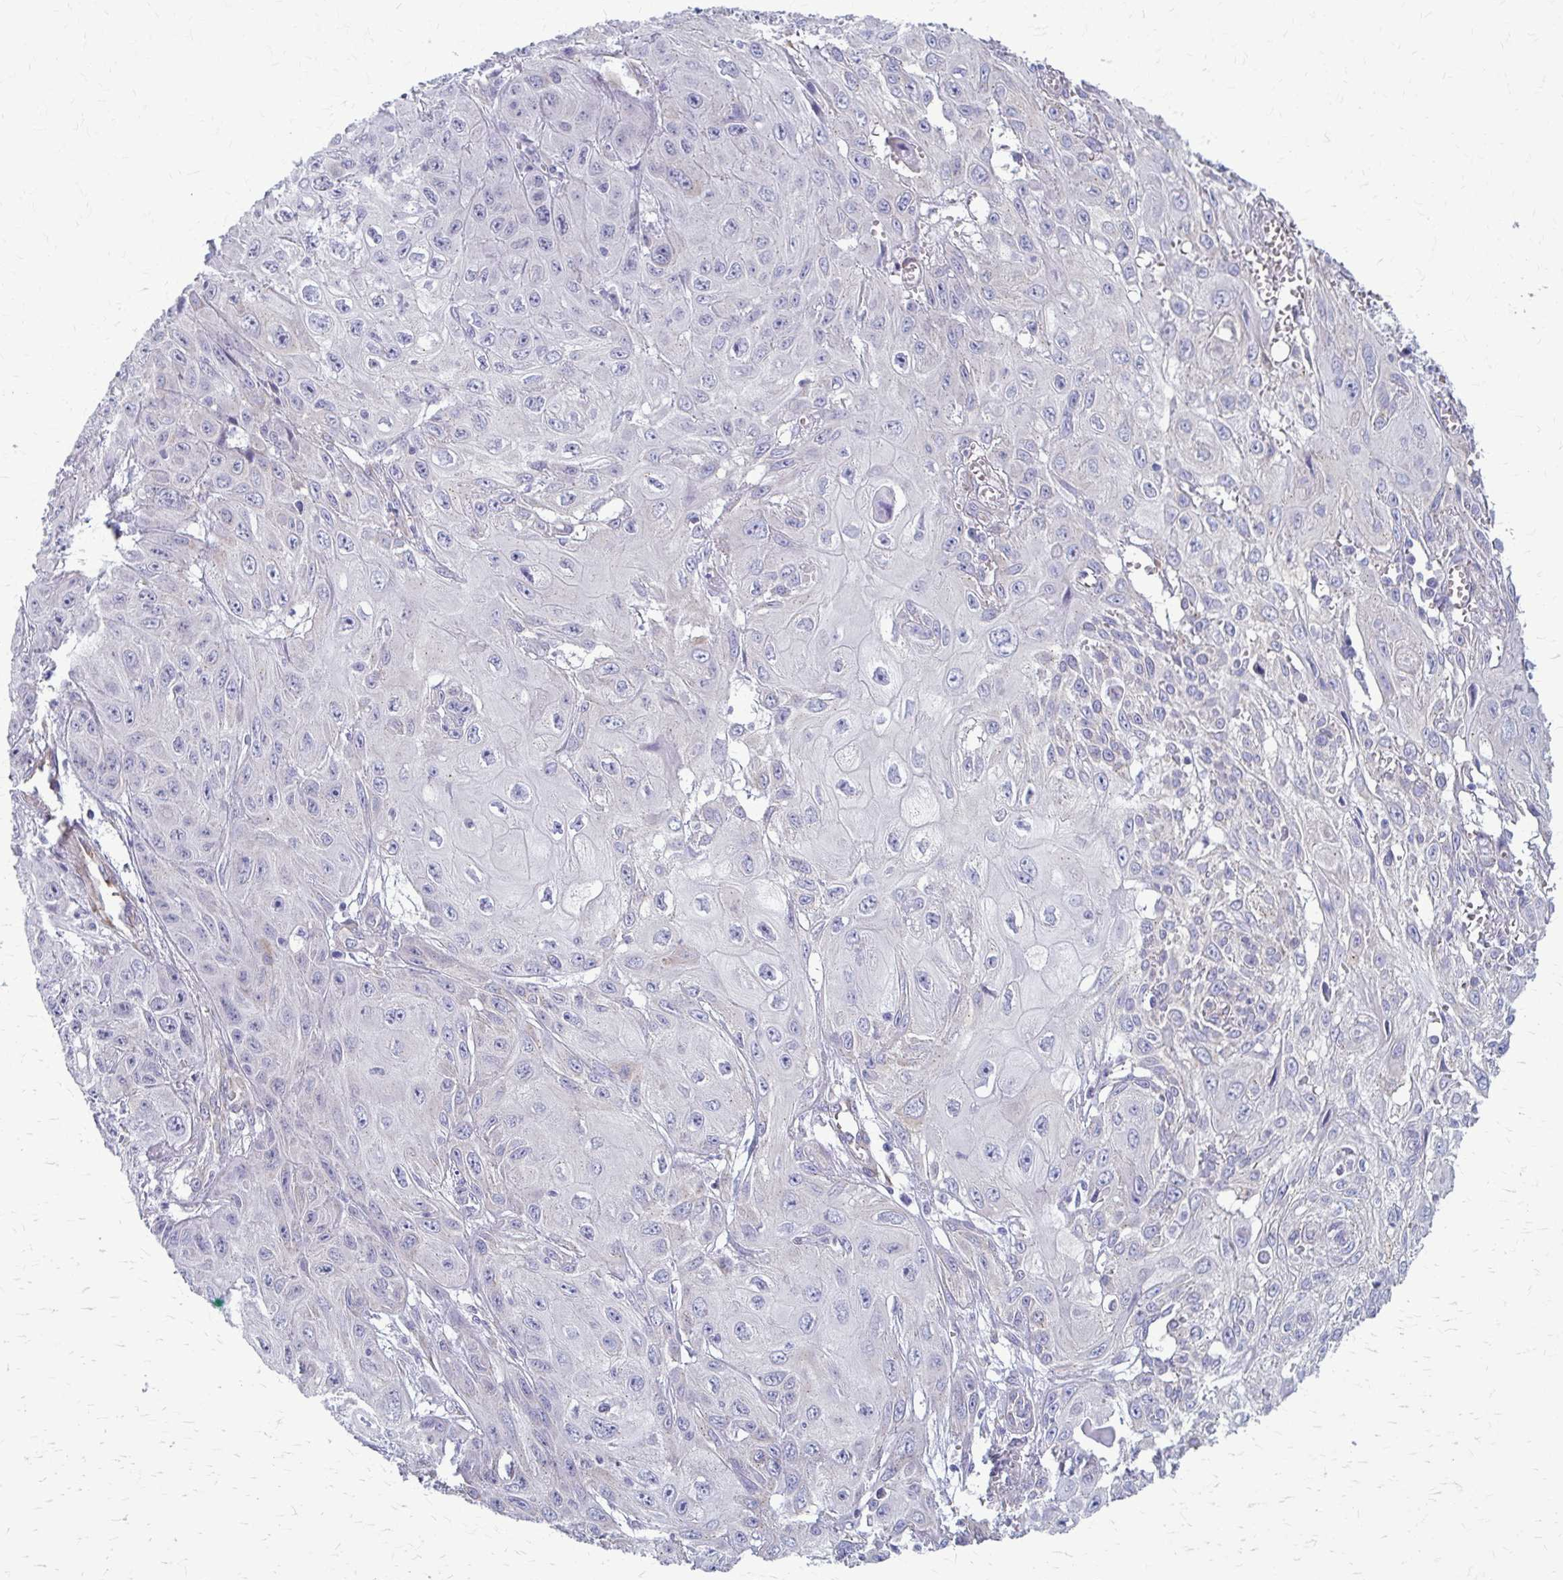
{"staining": {"intensity": "negative", "quantity": "none", "location": "none"}, "tissue": "skin cancer", "cell_type": "Tumor cells", "image_type": "cancer", "snomed": [{"axis": "morphology", "description": "Squamous cell carcinoma, NOS"}, {"axis": "topography", "description": "Skin"}, {"axis": "topography", "description": "Vulva"}], "caption": "An IHC histopathology image of skin squamous cell carcinoma is shown. There is no staining in tumor cells of skin squamous cell carcinoma. (Brightfield microscopy of DAB (3,3'-diaminobenzidine) immunohistochemistry (IHC) at high magnification).", "gene": "DEPP1", "patient": {"sex": "female", "age": 71}}